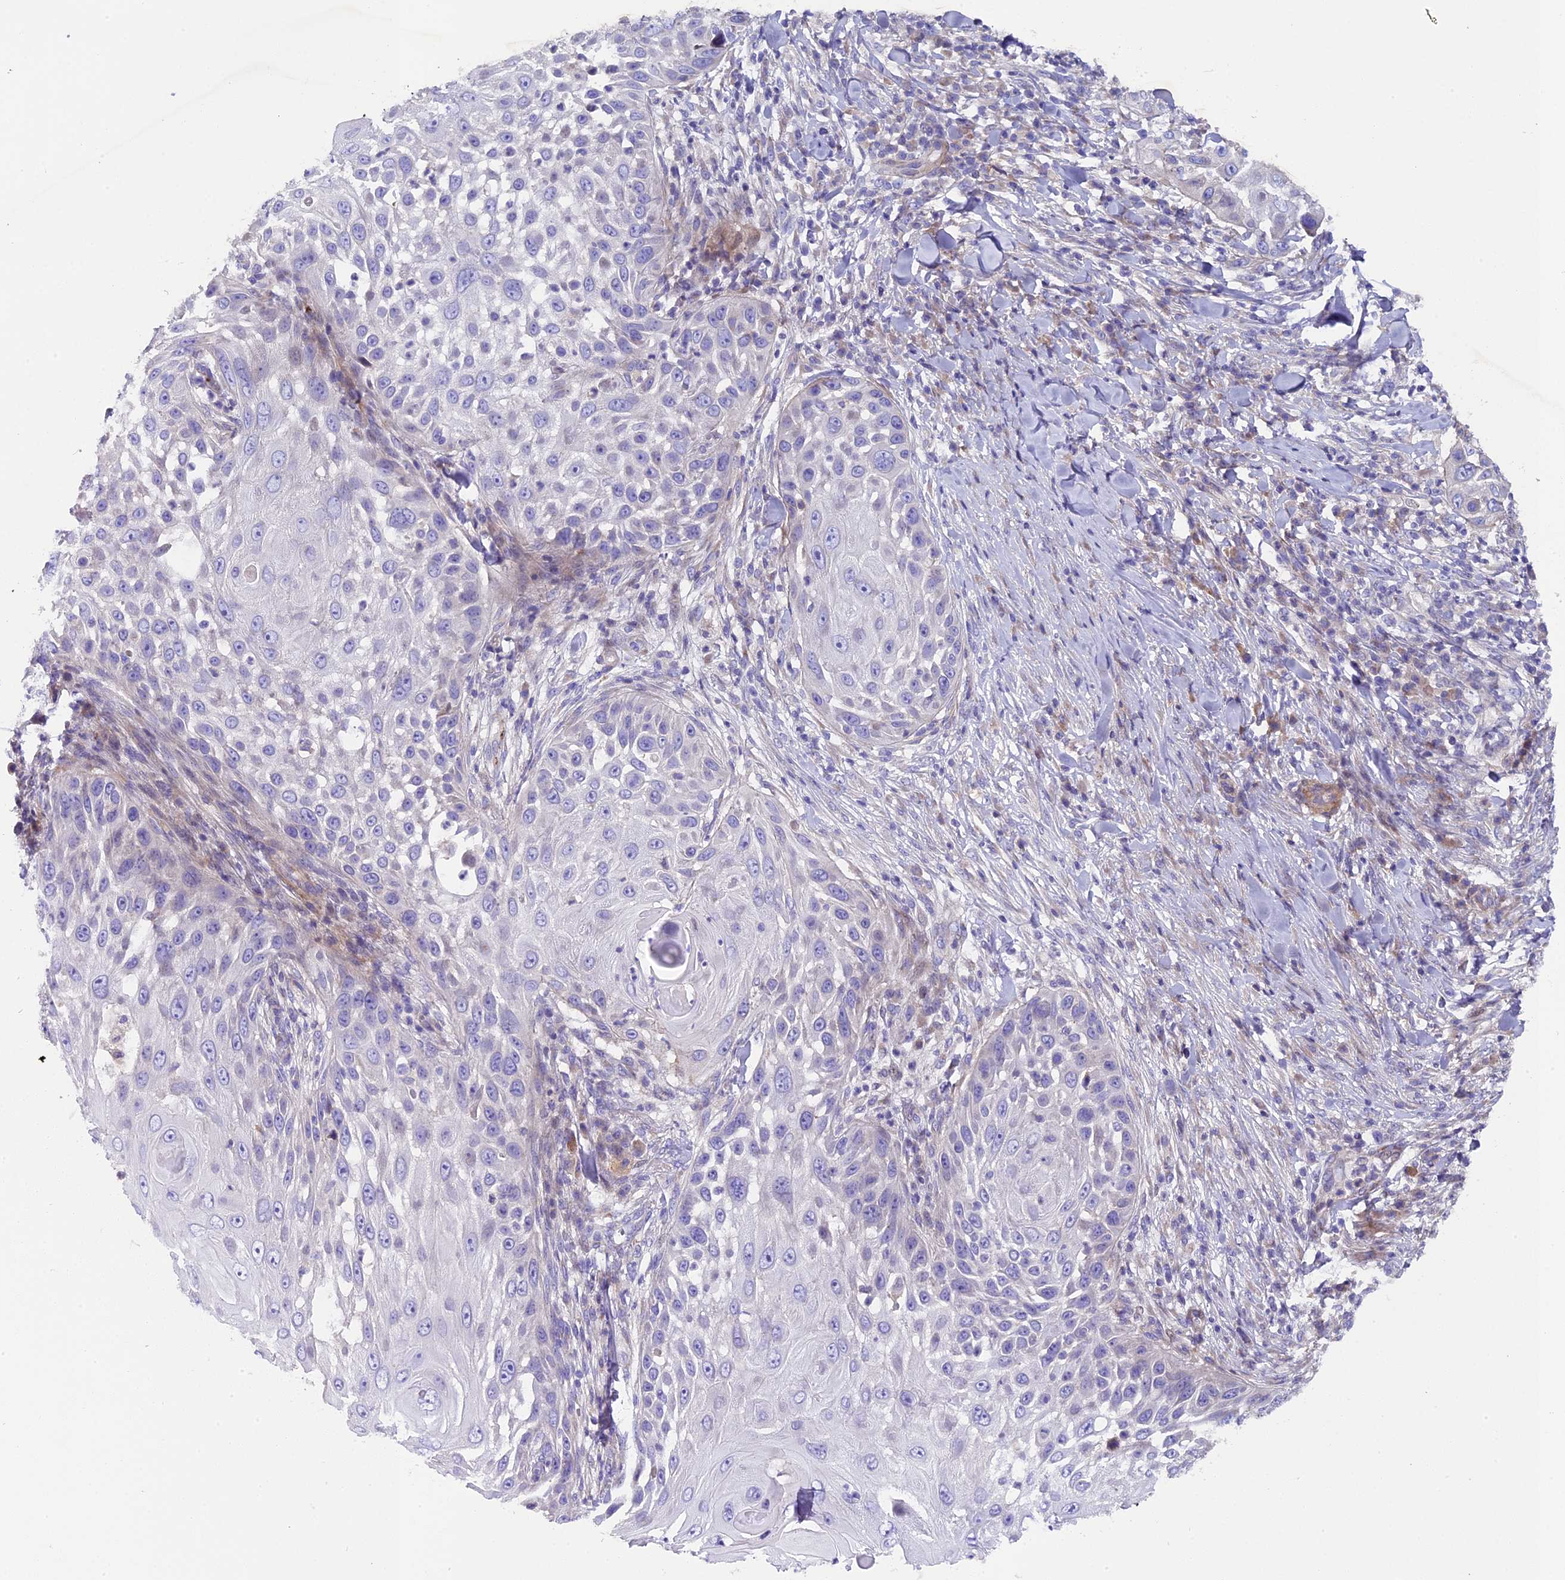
{"staining": {"intensity": "negative", "quantity": "none", "location": "none"}, "tissue": "skin cancer", "cell_type": "Tumor cells", "image_type": "cancer", "snomed": [{"axis": "morphology", "description": "Squamous cell carcinoma, NOS"}, {"axis": "topography", "description": "Skin"}], "caption": "Skin cancer (squamous cell carcinoma) was stained to show a protein in brown. There is no significant staining in tumor cells. (DAB (3,3'-diaminobenzidine) IHC visualized using brightfield microscopy, high magnification).", "gene": "PIGU", "patient": {"sex": "female", "age": 44}}